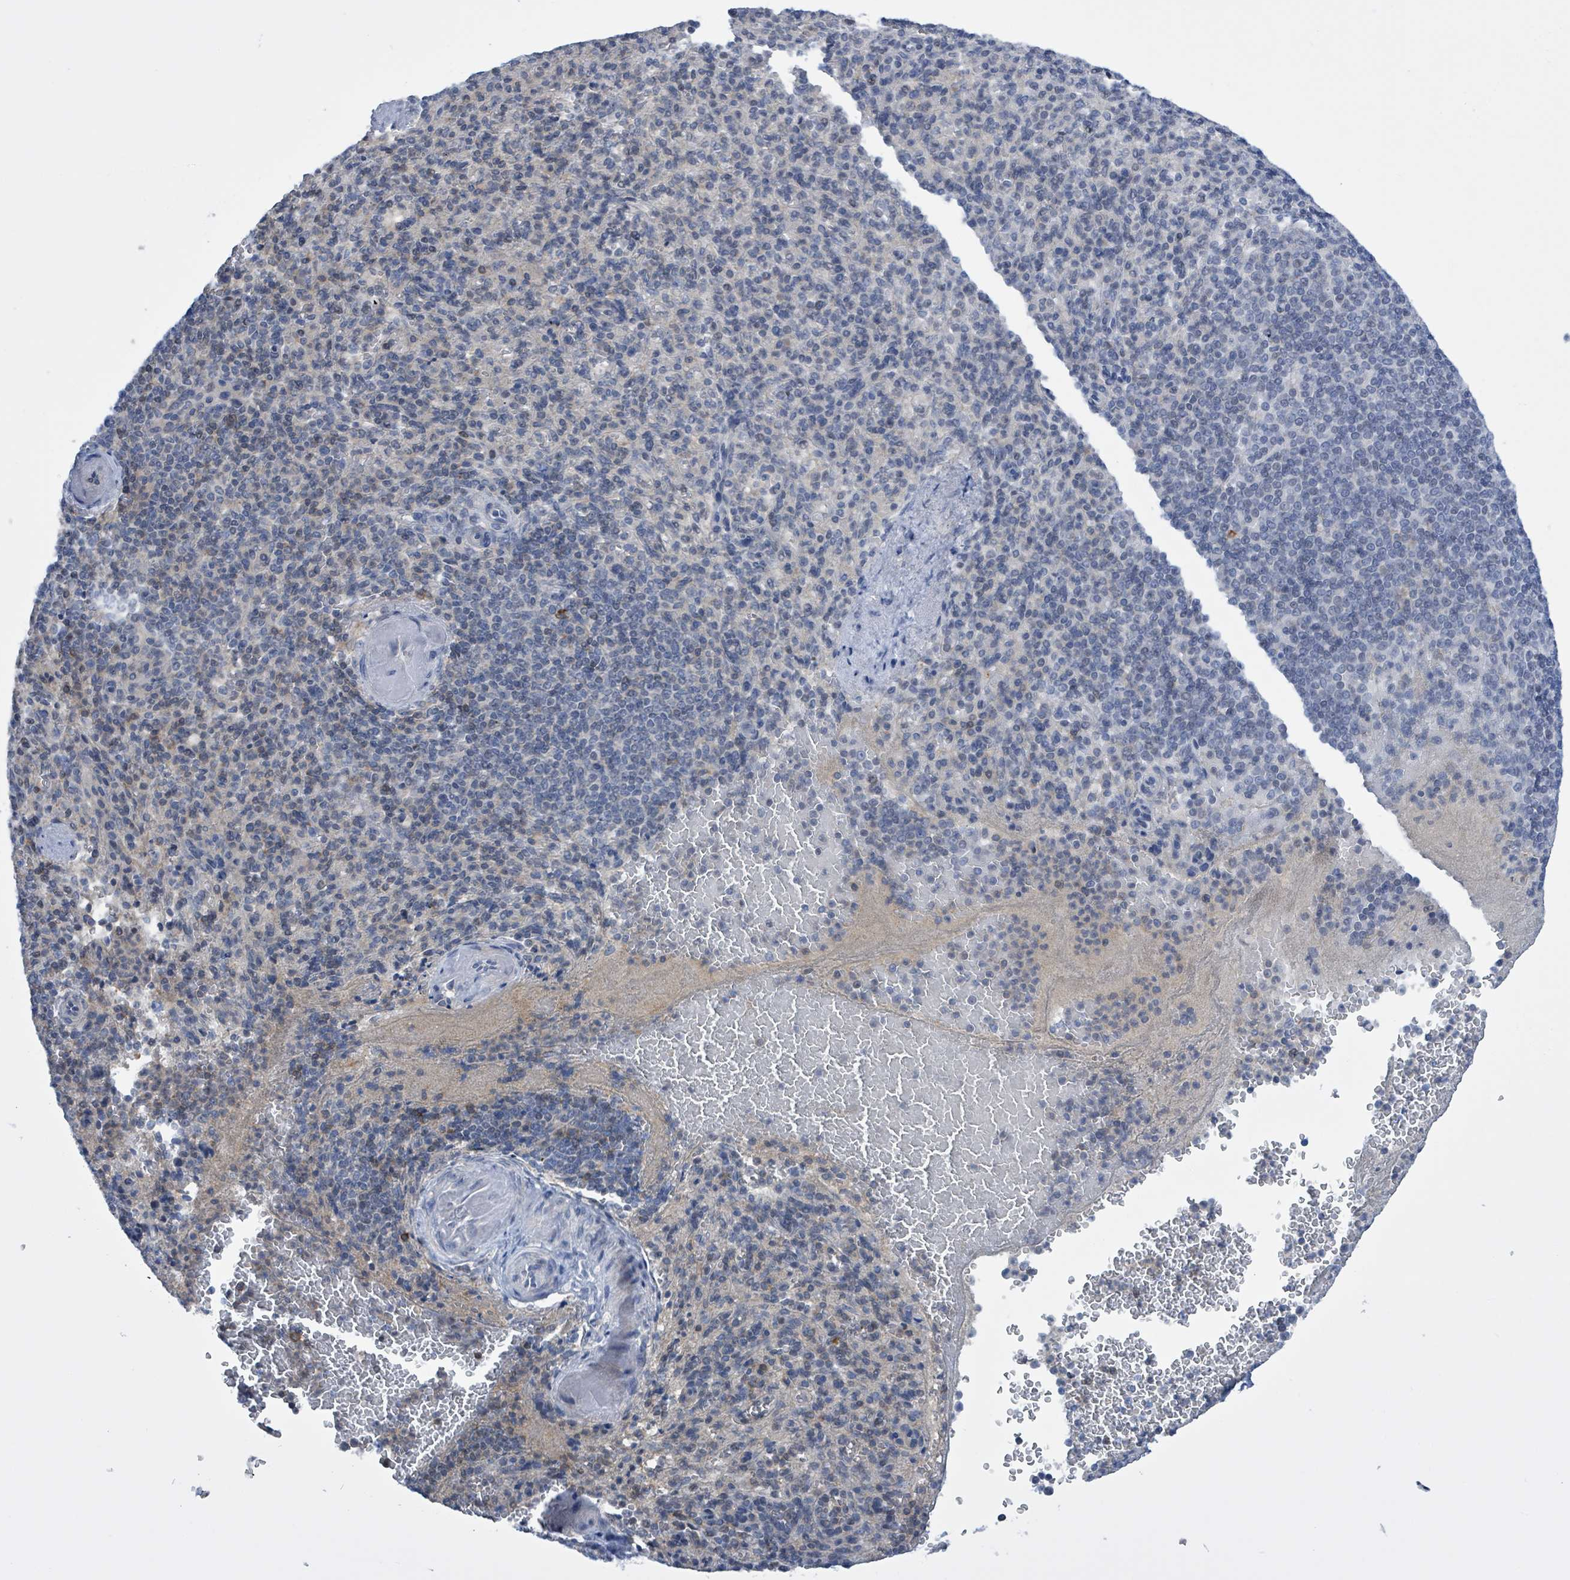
{"staining": {"intensity": "weak", "quantity": "<25%", "location": "cytoplasmic/membranous"}, "tissue": "spleen", "cell_type": "Cells in red pulp", "image_type": "normal", "snomed": [{"axis": "morphology", "description": "Normal tissue, NOS"}, {"axis": "topography", "description": "Spleen"}], "caption": "An immunohistochemistry image of unremarkable spleen is shown. There is no staining in cells in red pulp of spleen. (DAB immunohistochemistry (IHC) with hematoxylin counter stain).", "gene": "DGKZ", "patient": {"sex": "female", "age": 74}}